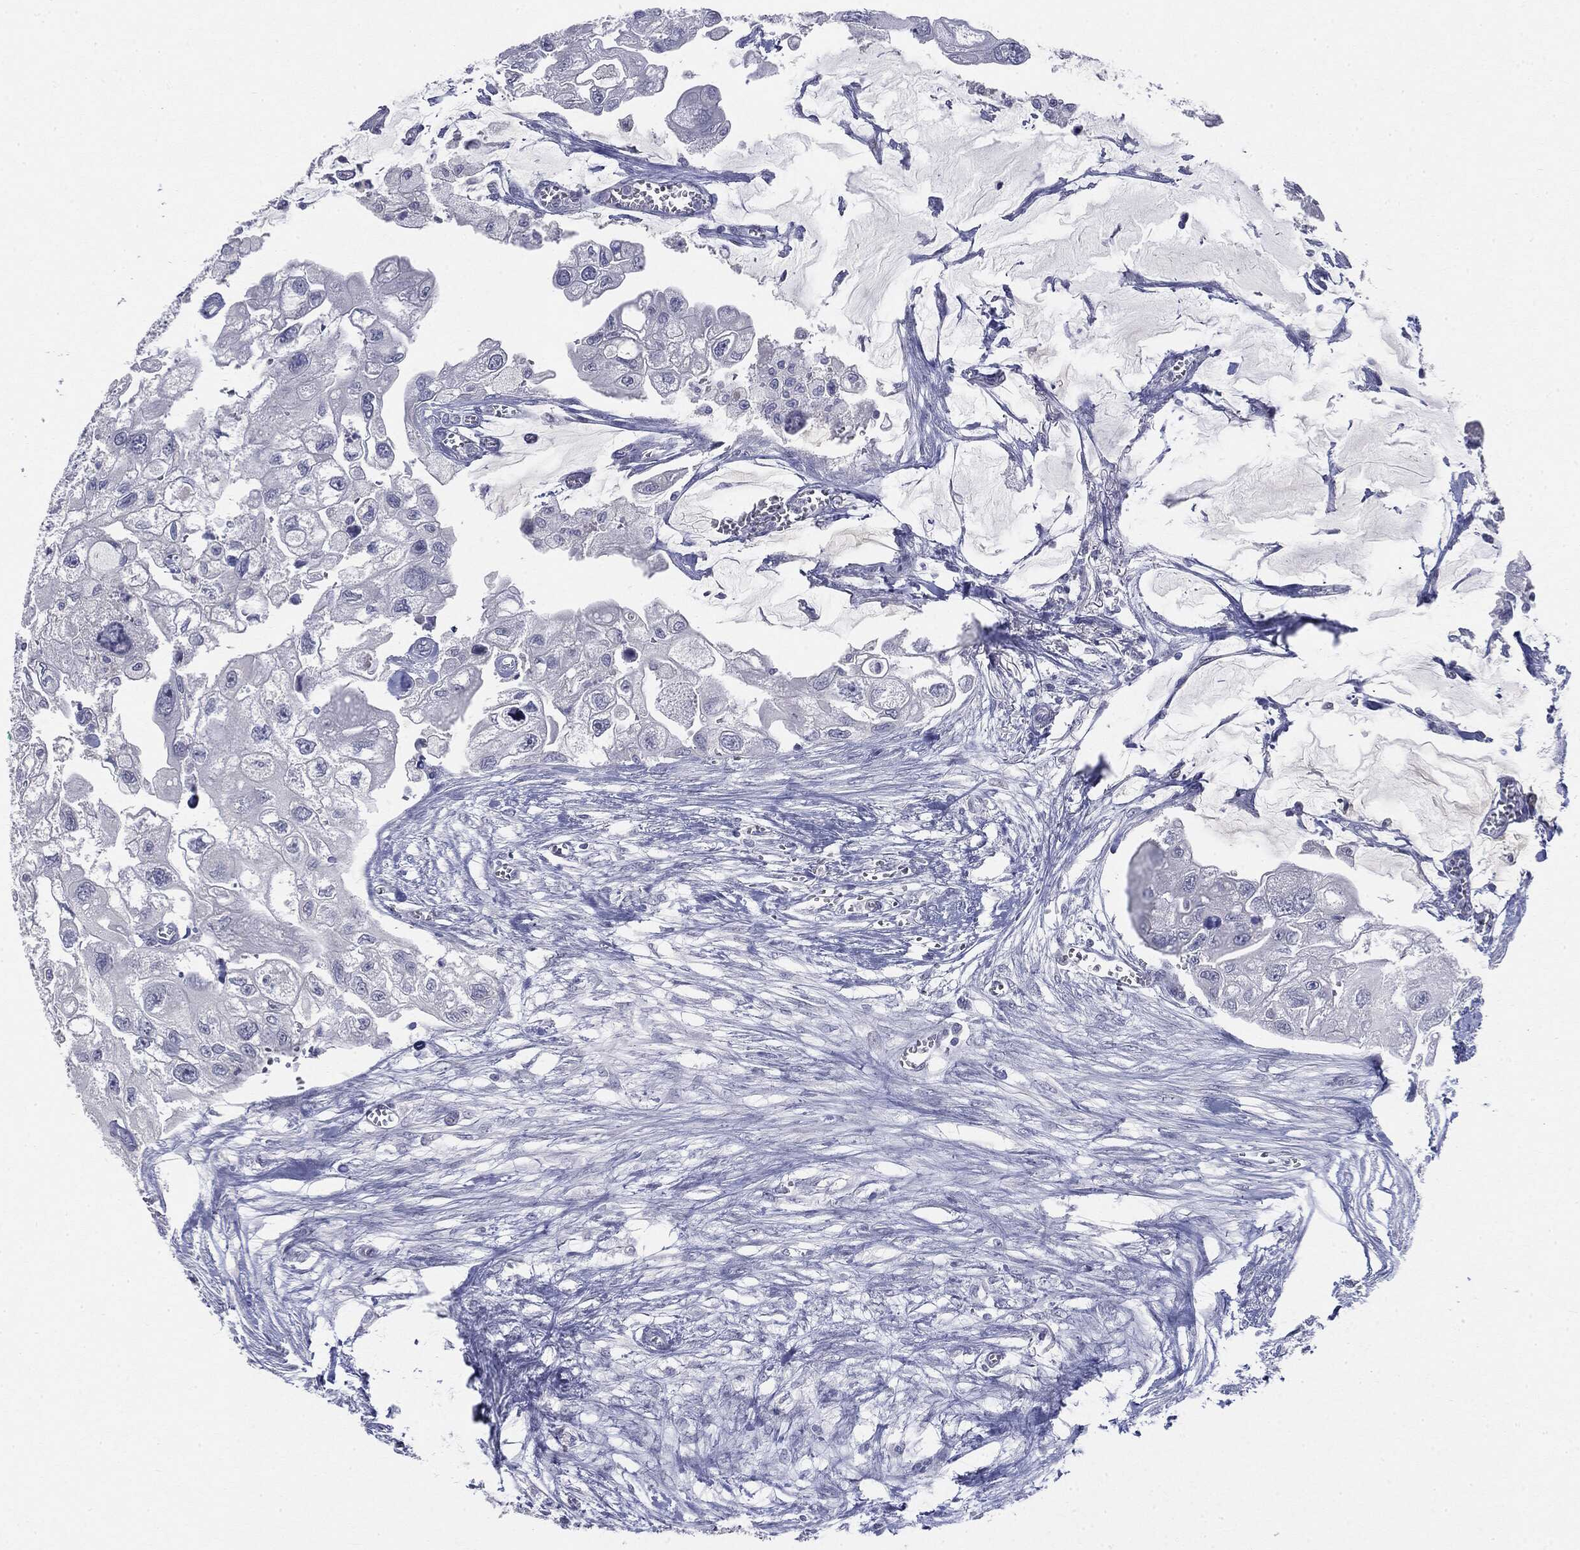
{"staining": {"intensity": "negative", "quantity": "none", "location": "none"}, "tissue": "urothelial cancer", "cell_type": "Tumor cells", "image_type": "cancer", "snomed": [{"axis": "morphology", "description": "Urothelial carcinoma, High grade"}, {"axis": "topography", "description": "Urinary bladder"}], "caption": "IHC of human urothelial carcinoma (high-grade) displays no positivity in tumor cells.", "gene": "CGB1", "patient": {"sex": "male", "age": 59}}